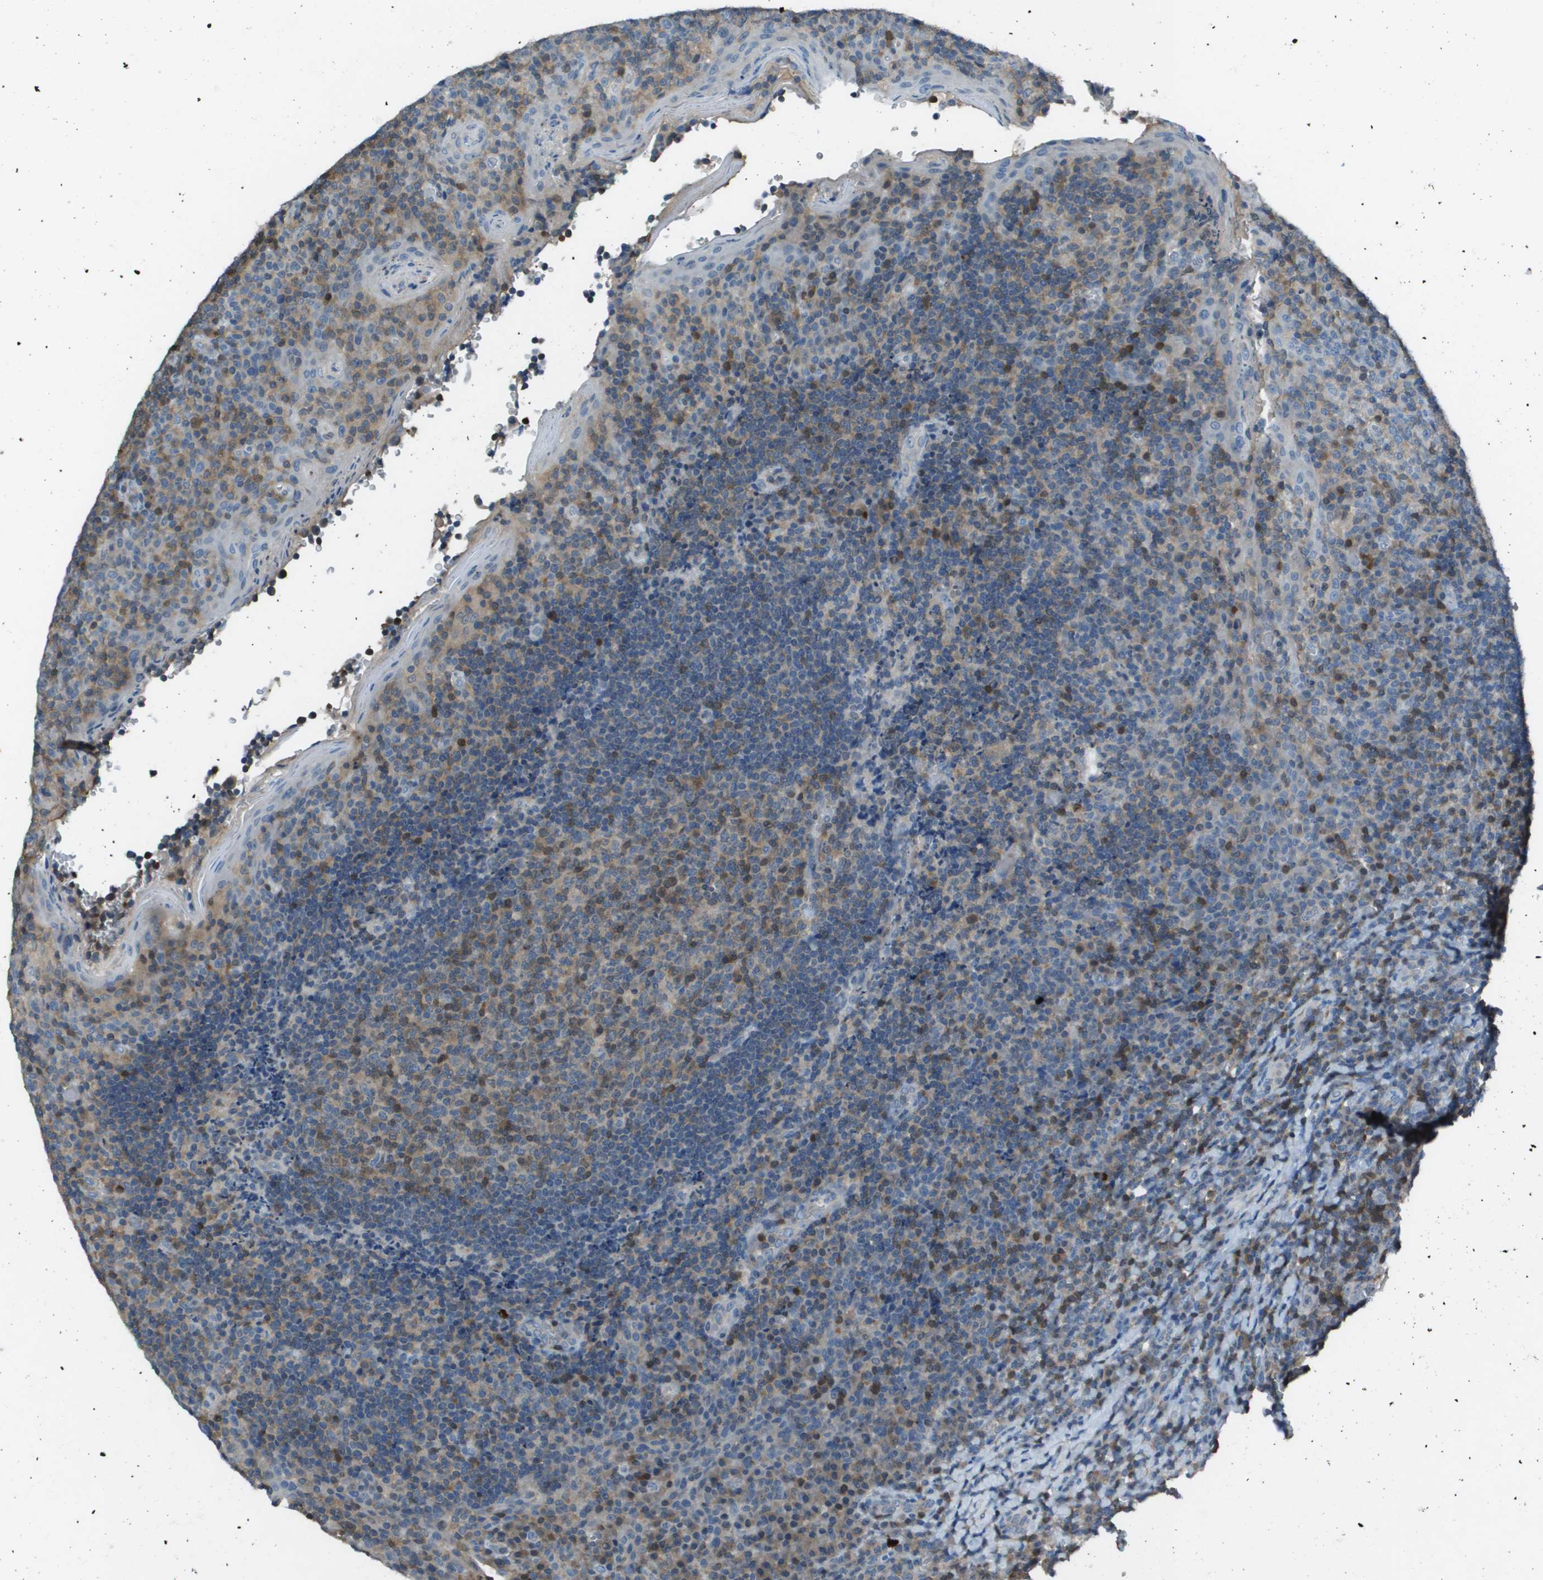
{"staining": {"intensity": "moderate", "quantity": "<25%", "location": "cytoplasmic/membranous,nuclear"}, "tissue": "tonsil", "cell_type": "Germinal center cells", "image_type": "normal", "snomed": [{"axis": "morphology", "description": "Normal tissue, NOS"}, {"axis": "topography", "description": "Tonsil"}], "caption": "DAB immunohistochemical staining of normal human tonsil reveals moderate cytoplasmic/membranous,nuclear protein expression in approximately <25% of germinal center cells. The staining was performed using DAB (3,3'-diaminobenzidine) to visualize the protein expression in brown, while the nuclei were stained in blue with hematoxylin (Magnification: 20x).", "gene": "CAMK4", "patient": {"sex": "male", "age": 17}}